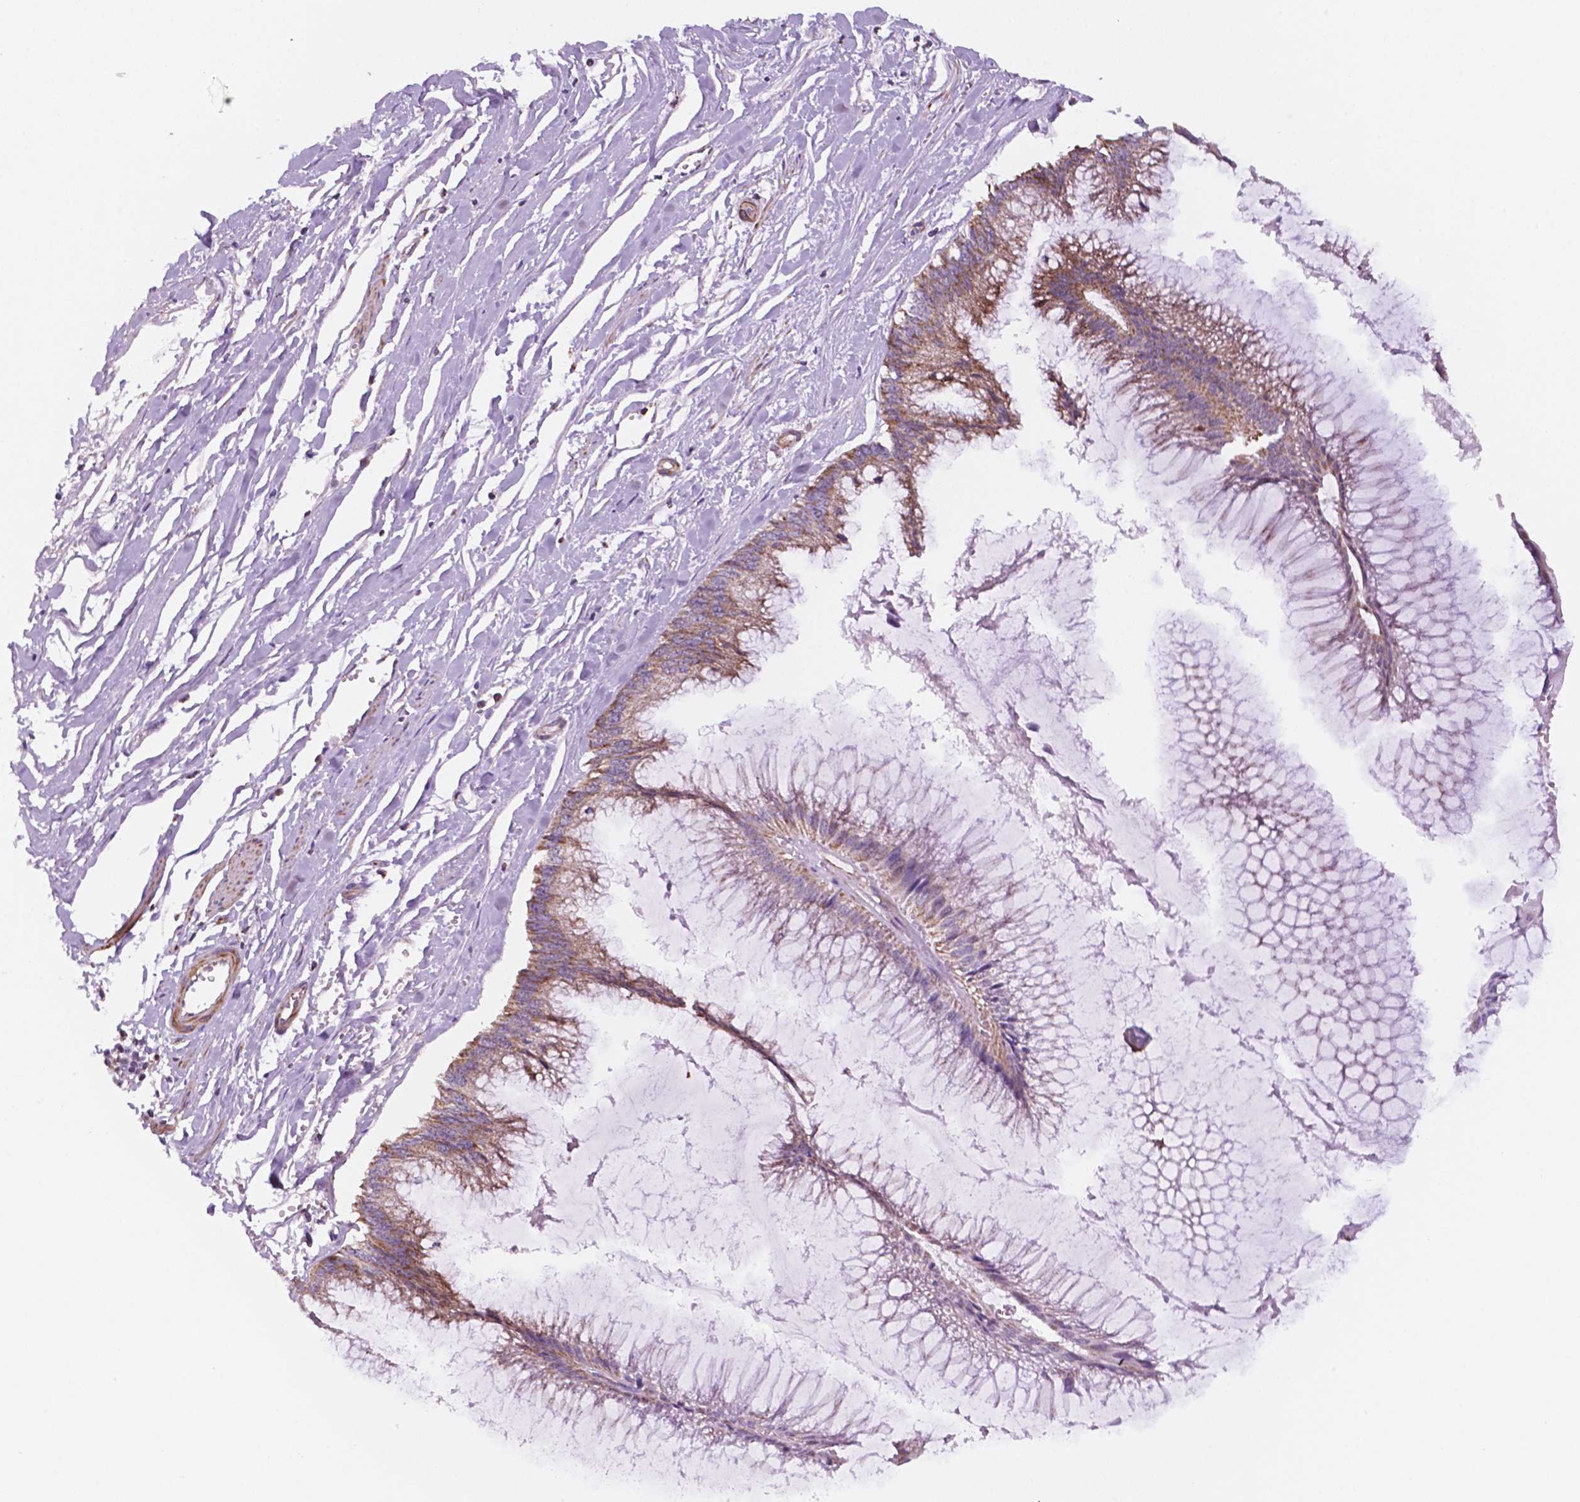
{"staining": {"intensity": "moderate", "quantity": "25%-75%", "location": "cytoplasmic/membranous"}, "tissue": "ovarian cancer", "cell_type": "Tumor cells", "image_type": "cancer", "snomed": [{"axis": "morphology", "description": "Cystadenocarcinoma, mucinous, NOS"}, {"axis": "topography", "description": "Ovary"}], "caption": "Immunohistochemistry (IHC) of ovarian cancer exhibits medium levels of moderate cytoplasmic/membranous staining in approximately 25%-75% of tumor cells.", "gene": "GEMIN4", "patient": {"sex": "female", "age": 44}}